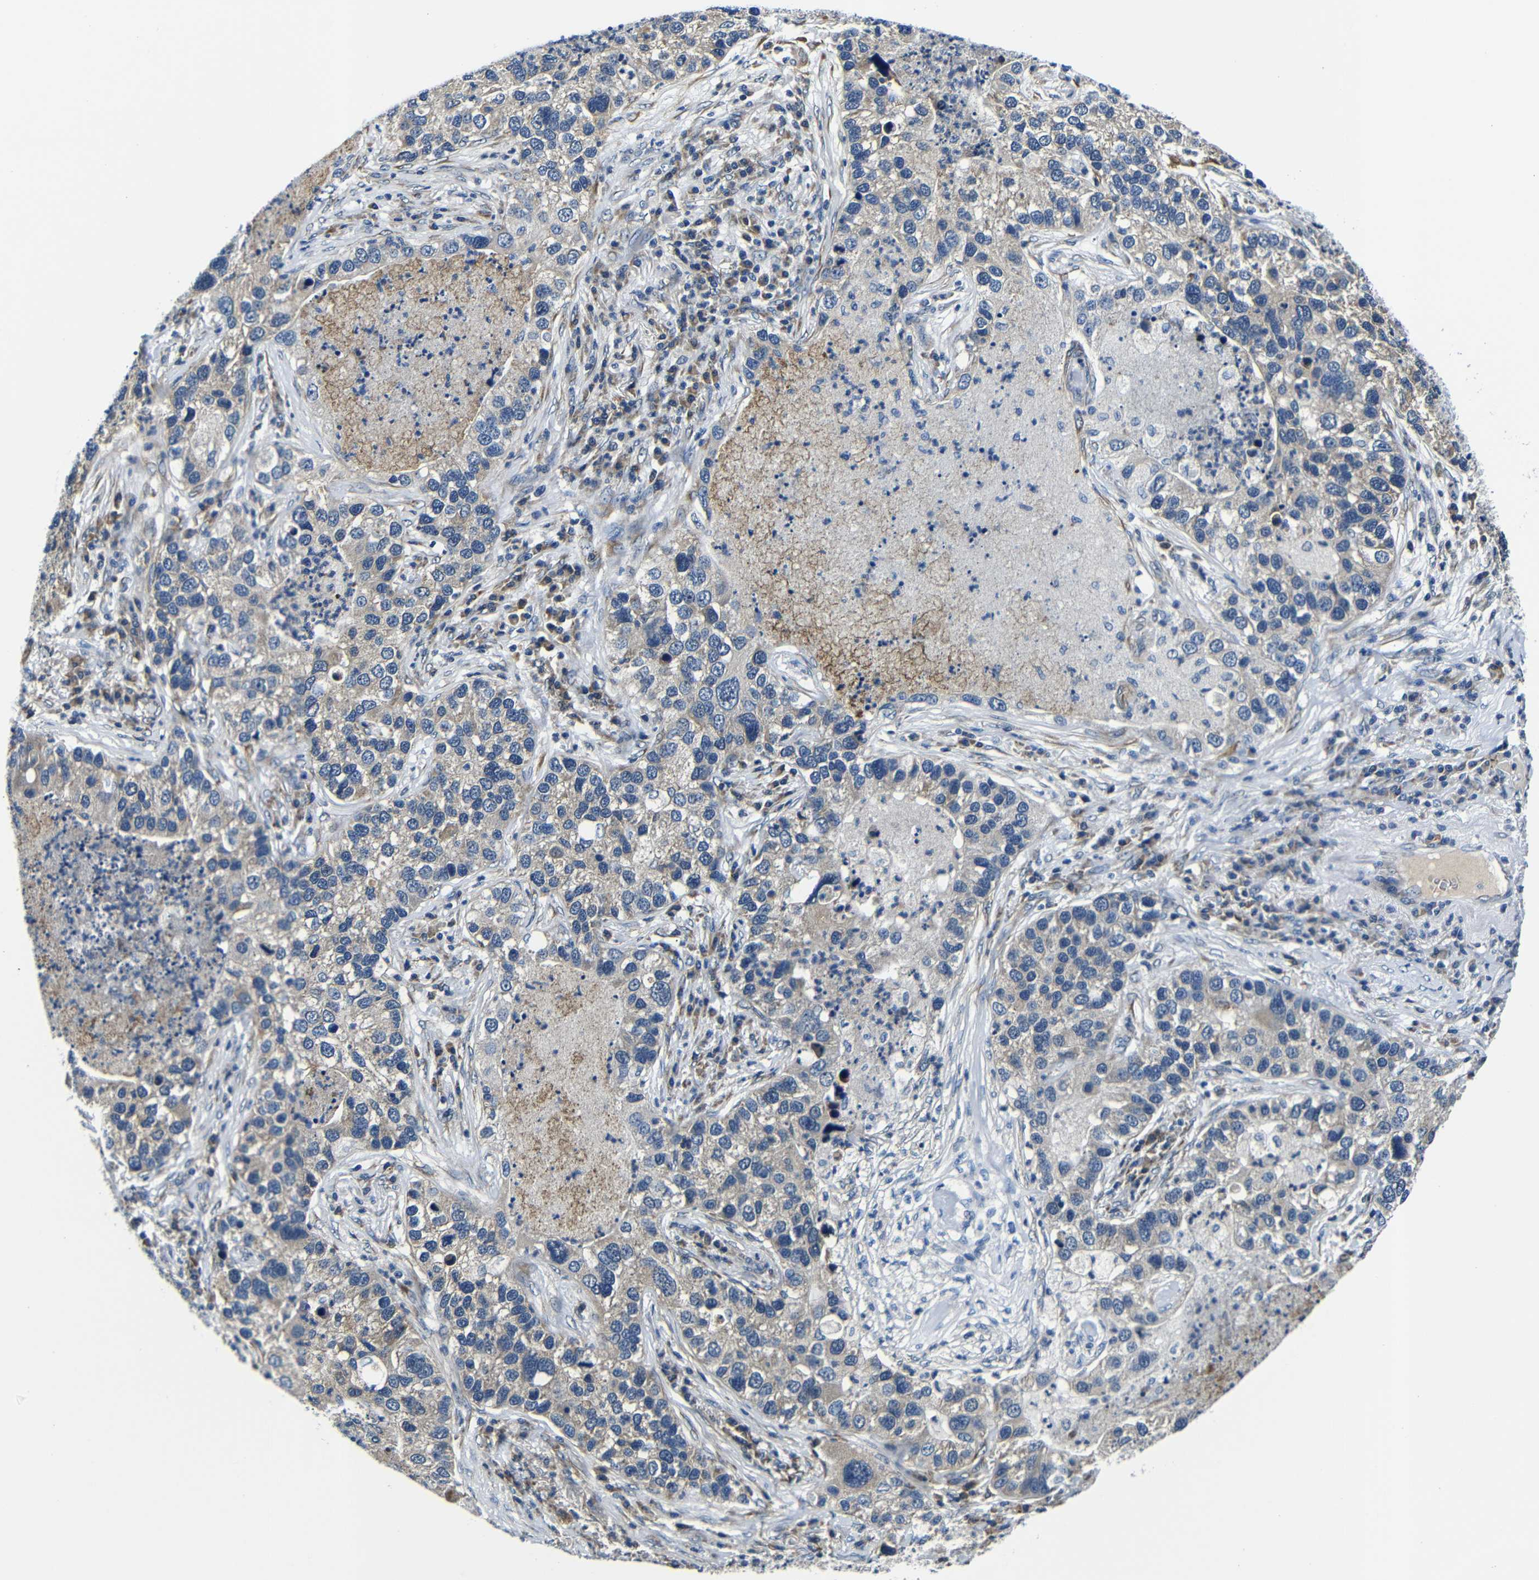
{"staining": {"intensity": "weak", "quantity": "<25%", "location": "cytoplasmic/membranous"}, "tissue": "lung cancer", "cell_type": "Tumor cells", "image_type": "cancer", "snomed": [{"axis": "morphology", "description": "Normal tissue, NOS"}, {"axis": "morphology", "description": "Adenocarcinoma, NOS"}, {"axis": "topography", "description": "Bronchus"}, {"axis": "topography", "description": "Lung"}], "caption": "Immunohistochemistry photomicrograph of neoplastic tissue: human lung adenocarcinoma stained with DAB (3,3'-diaminobenzidine) demonstrates no significant protein expression in tumor cells.", "gene": "FKBP14", "patient": {"sex": "male", "age": 54}}